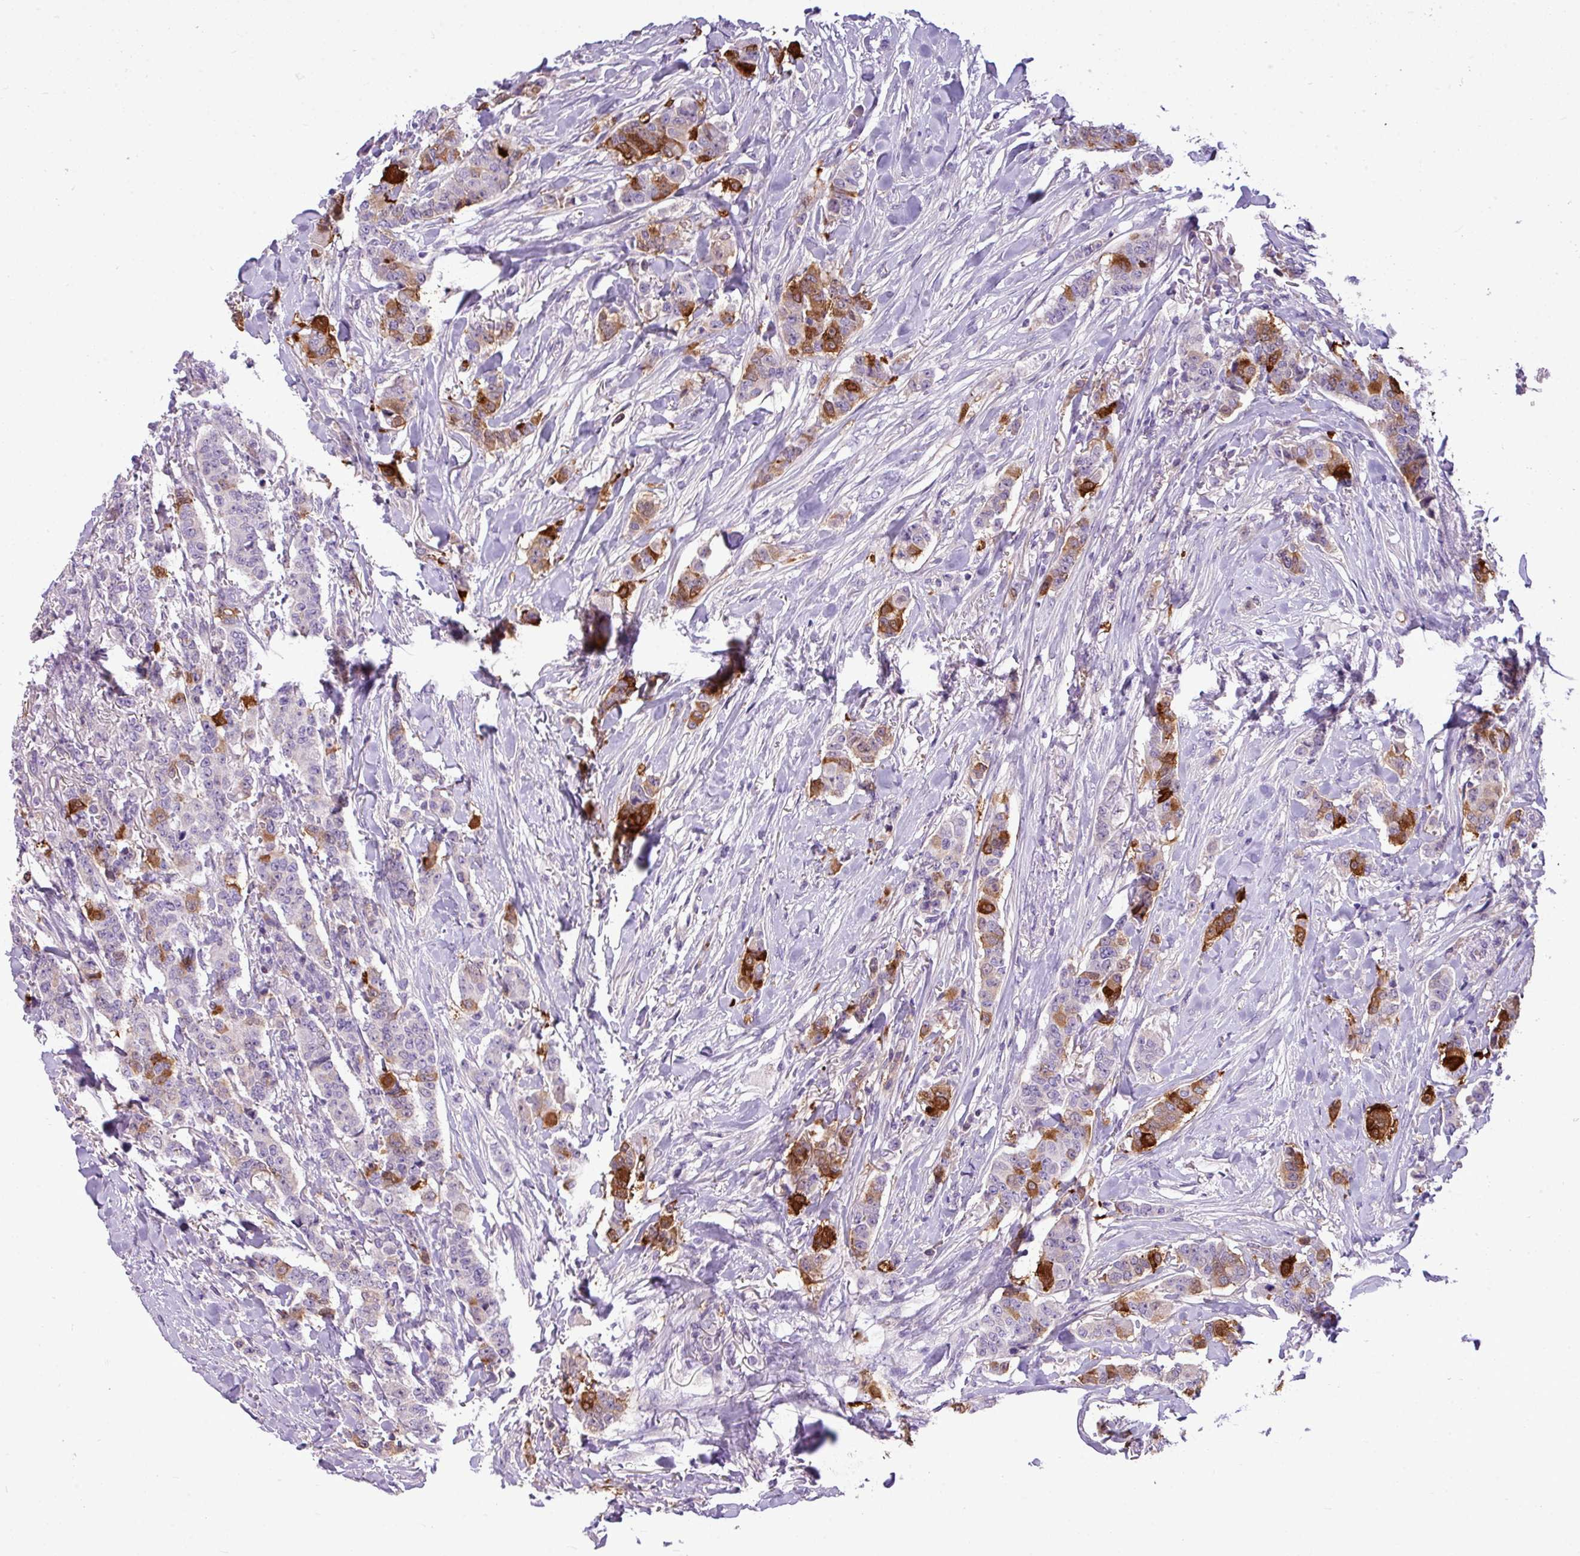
{"staining": {"intensity": "strong", "quantity": "25%-75%", "location": "cytoplasmic/membranous"}, "tissue": "breast cancer", "cell_type": "Tumor cells", "image_type": "cancer", "snomed": [{"axis": "morphology", "description": "Duct carcinoma"}, {"axis": "topography", "description": "Breast"}], "caption": "IHC of human breast cancer reveals high levels of strong cytoplasmic/membranous expression in about 25%-75% of tumor cells.", "gene": "IL17A", "patient": {"sex": "female", "age": 40}}